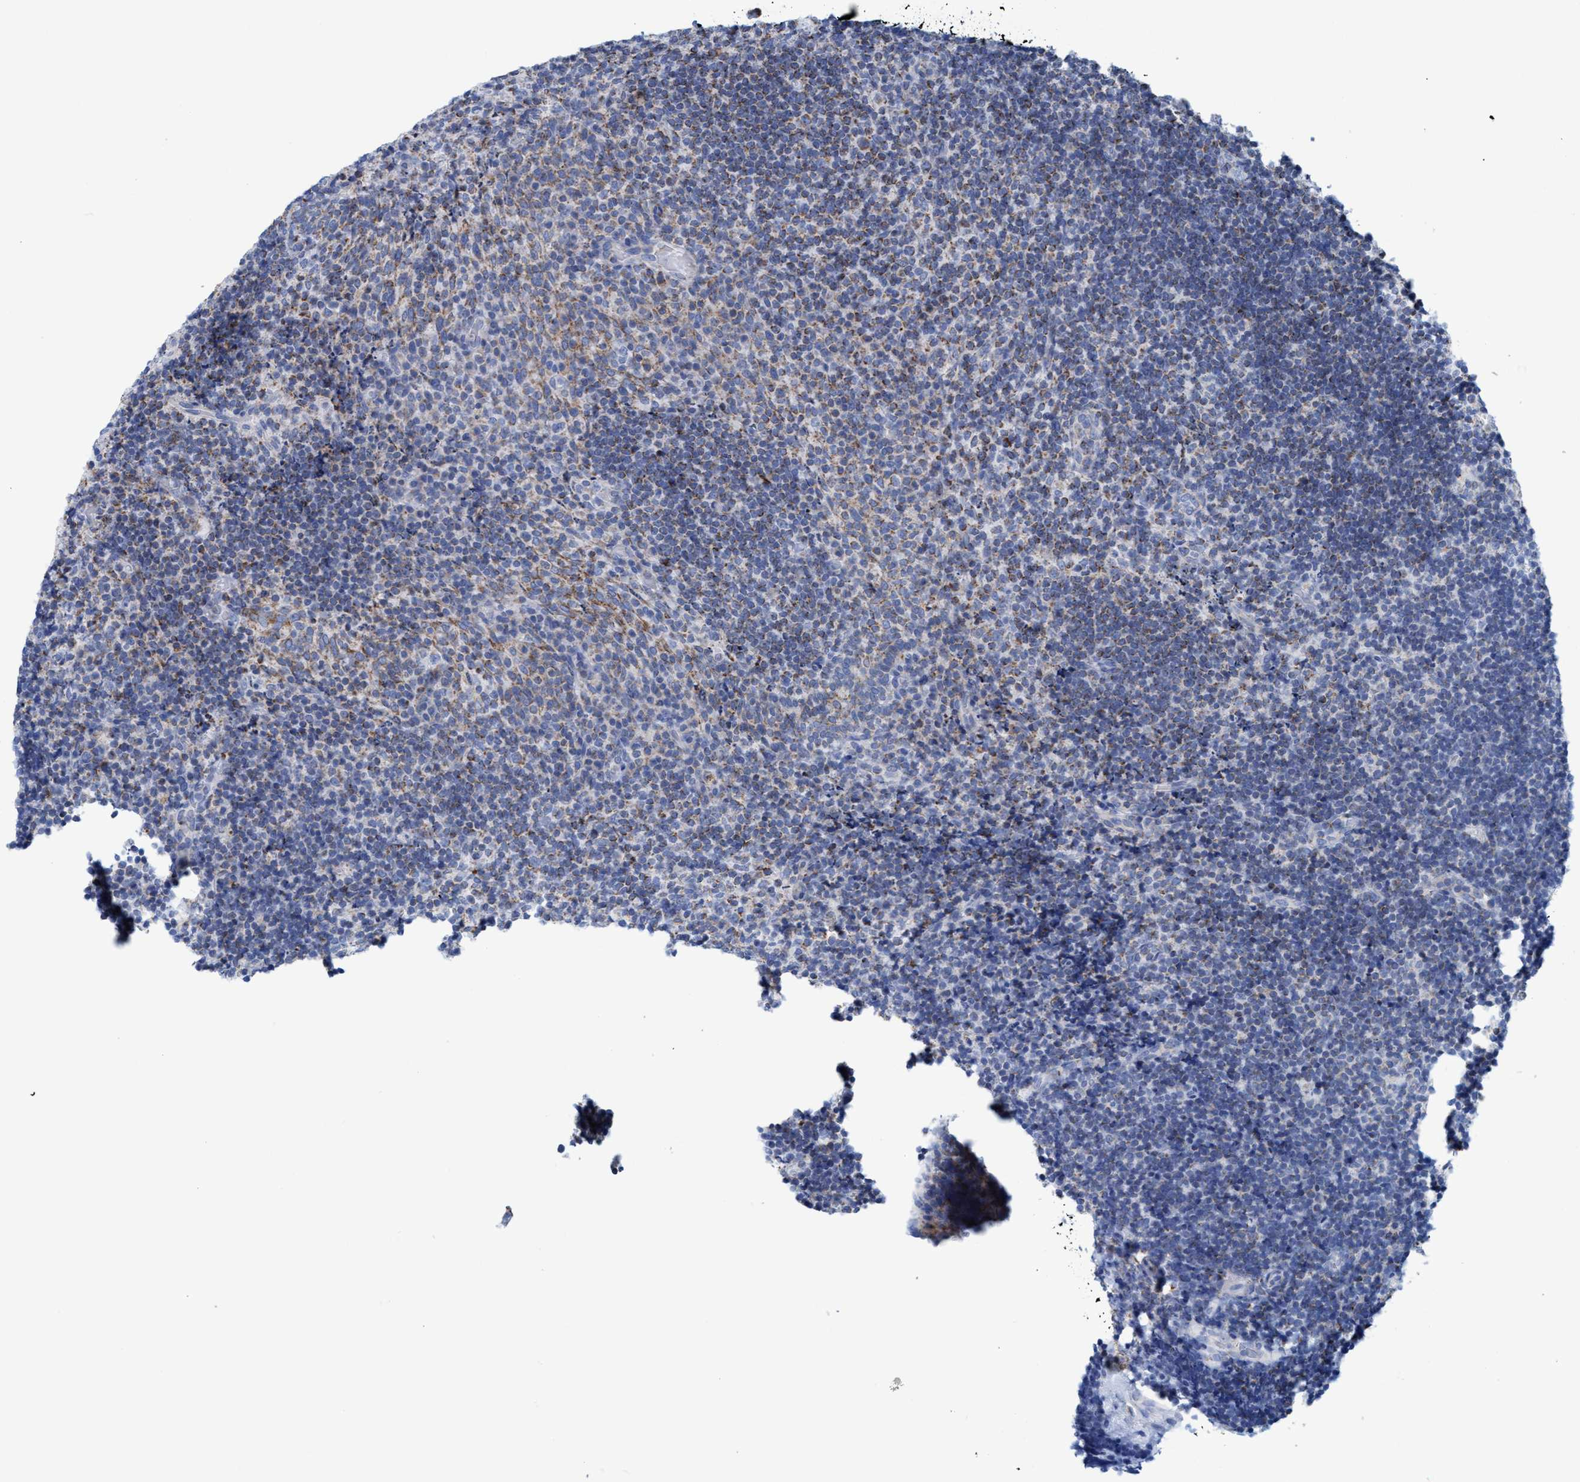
{"staining": {"intensity": "moderate", "quantity": "<25%", "location": "cytoplasmic/membranous"}, "tissue": "lymphoma", "cell_type": "Tumor cells", "image_type": "cancer", "snomed": [{"axis": "morphology", "description": "Malignant lymphoma, non-Hodgkin's type, High grade"}, {"axis": "topography", "description": "Tonsil"}], "caption": "Lymphoma stained for a protein shows moderate cytoplasmic/membranous positivity in tumor cells.", "gene": "GGA3", "patient": {"sex": "female", "age": 36}}